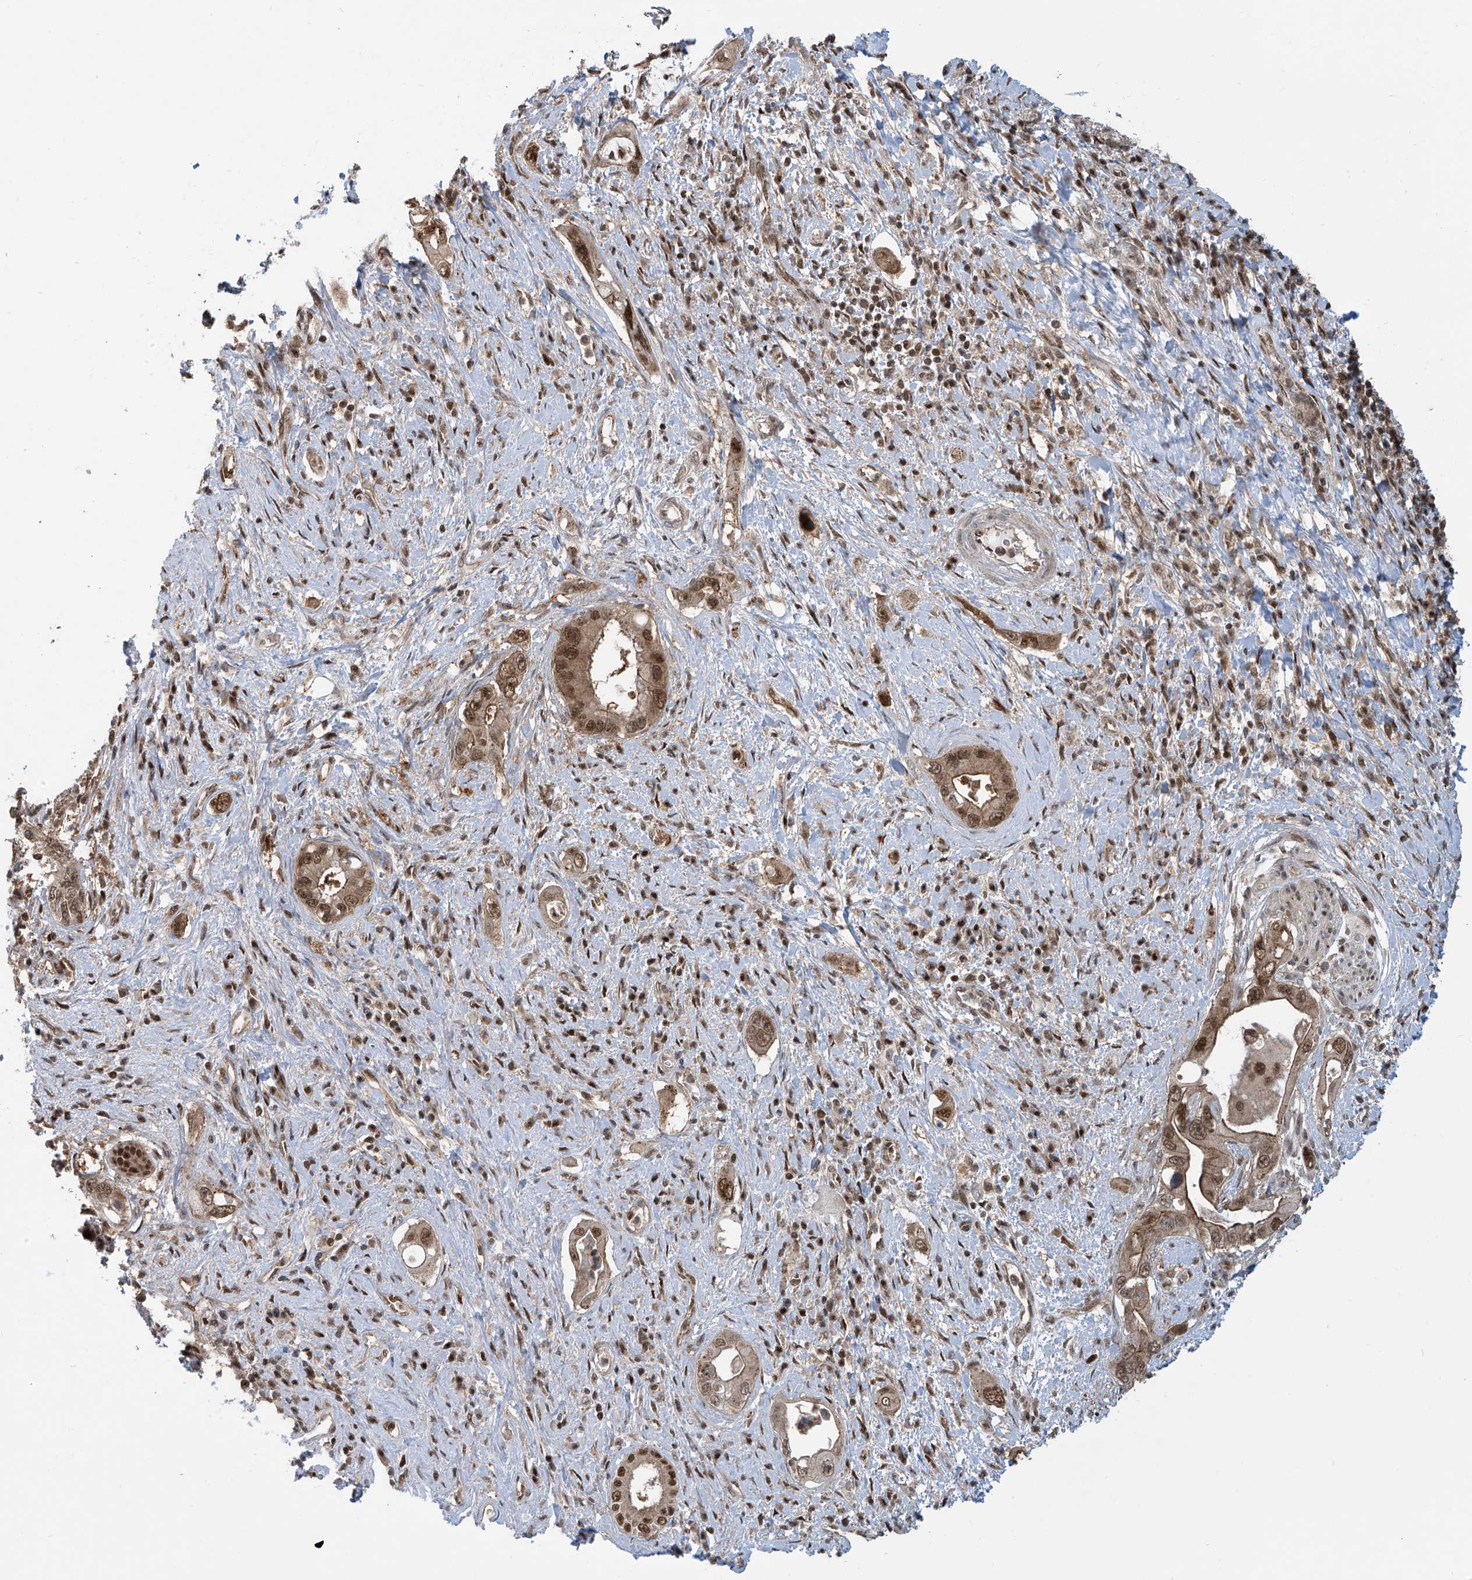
{"staining": {"intensity": "moderate", "quantity": ">75%", "location": "cytoplasmic/membranous,nuclear"}, "tissue": "pancreatic cancer", "cell_type": "Tumor cells", "image_type": "cancer", "snomed": [{"axis": "morphology", "description": "Inflammation, NOS"}, {"axis": "morphology", "description": "Adenocarcinoma, NOS"}, {"axis": "topography", "description": "Pancreas"}], "caption": "Immunohistochemical staining of human pancreatic cancer shows medium levels of moderate cytoplasmic/membranous and nuclear expression in about >75% of tumor cells. (DAB (3,3'-diaminobenzidine) IHC, brown staining for protein, blue staining for nuclei).", "gene": "LAGE3", "patient": {"sex": "female", "age": 56}}